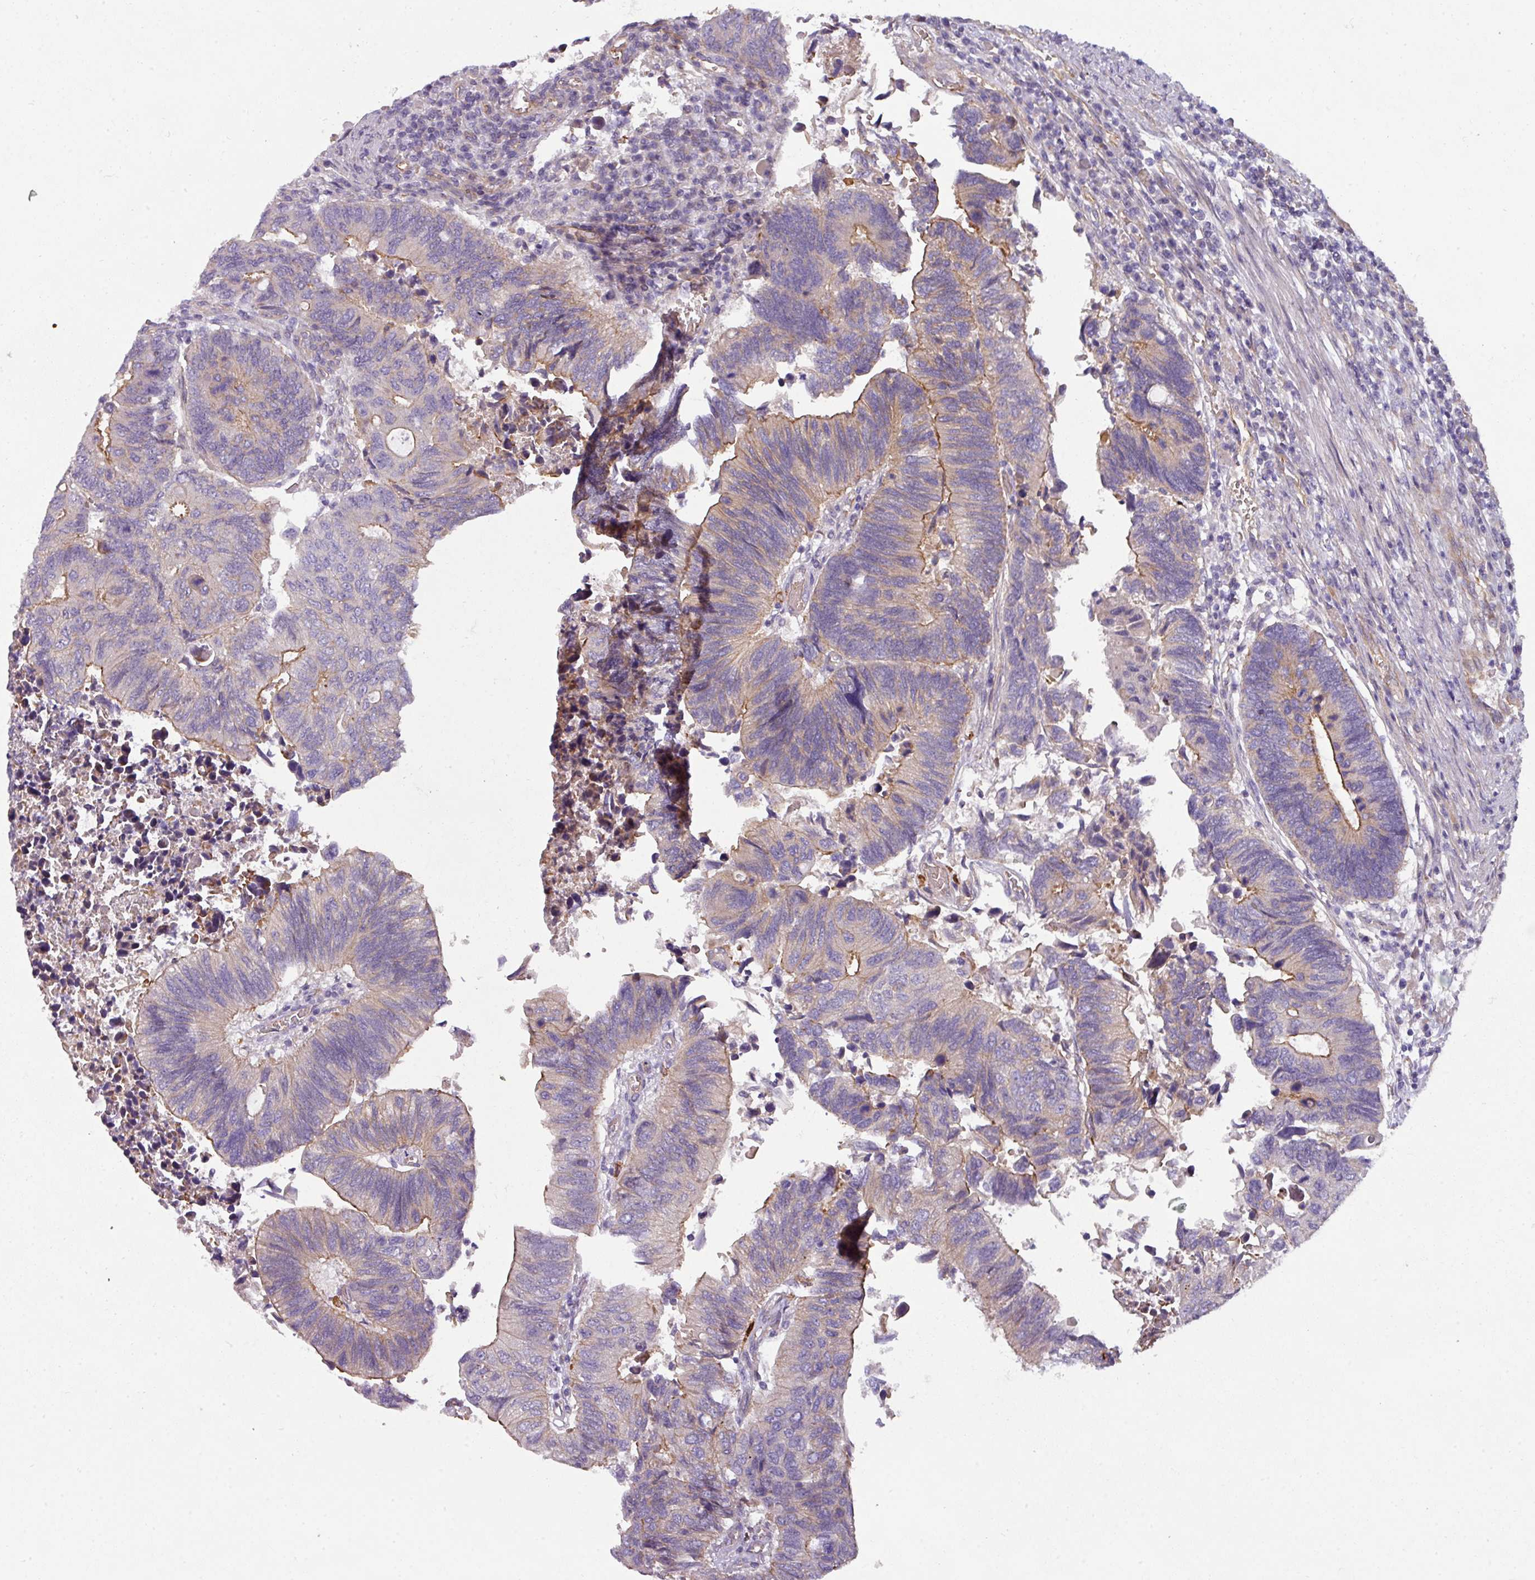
{"staining": {"intensity": "moderate", "quantity": "25%-75%", "location": "cytoplasmic/membranous"}, "tissue": "colorectal cancer", "cell_type": "Tumor cells", "image_type": "cancer", "snomed": [{"axis": "morphology", "description": "Adenocarcinoma, NOS"}, {"axis": "topography", "description": "Colon"}], "caption": "DAB immunohistochemical staining of human adenocarcinoma (colorectal) displays moderate cytoplasmic/membranous protein staining in about 25%-75% of tumor cells. Ihc stains the protein in brown and the nuclei are stained blue.", "gene": "BUD23", "patient": {"sex": "male", "age": 87}}